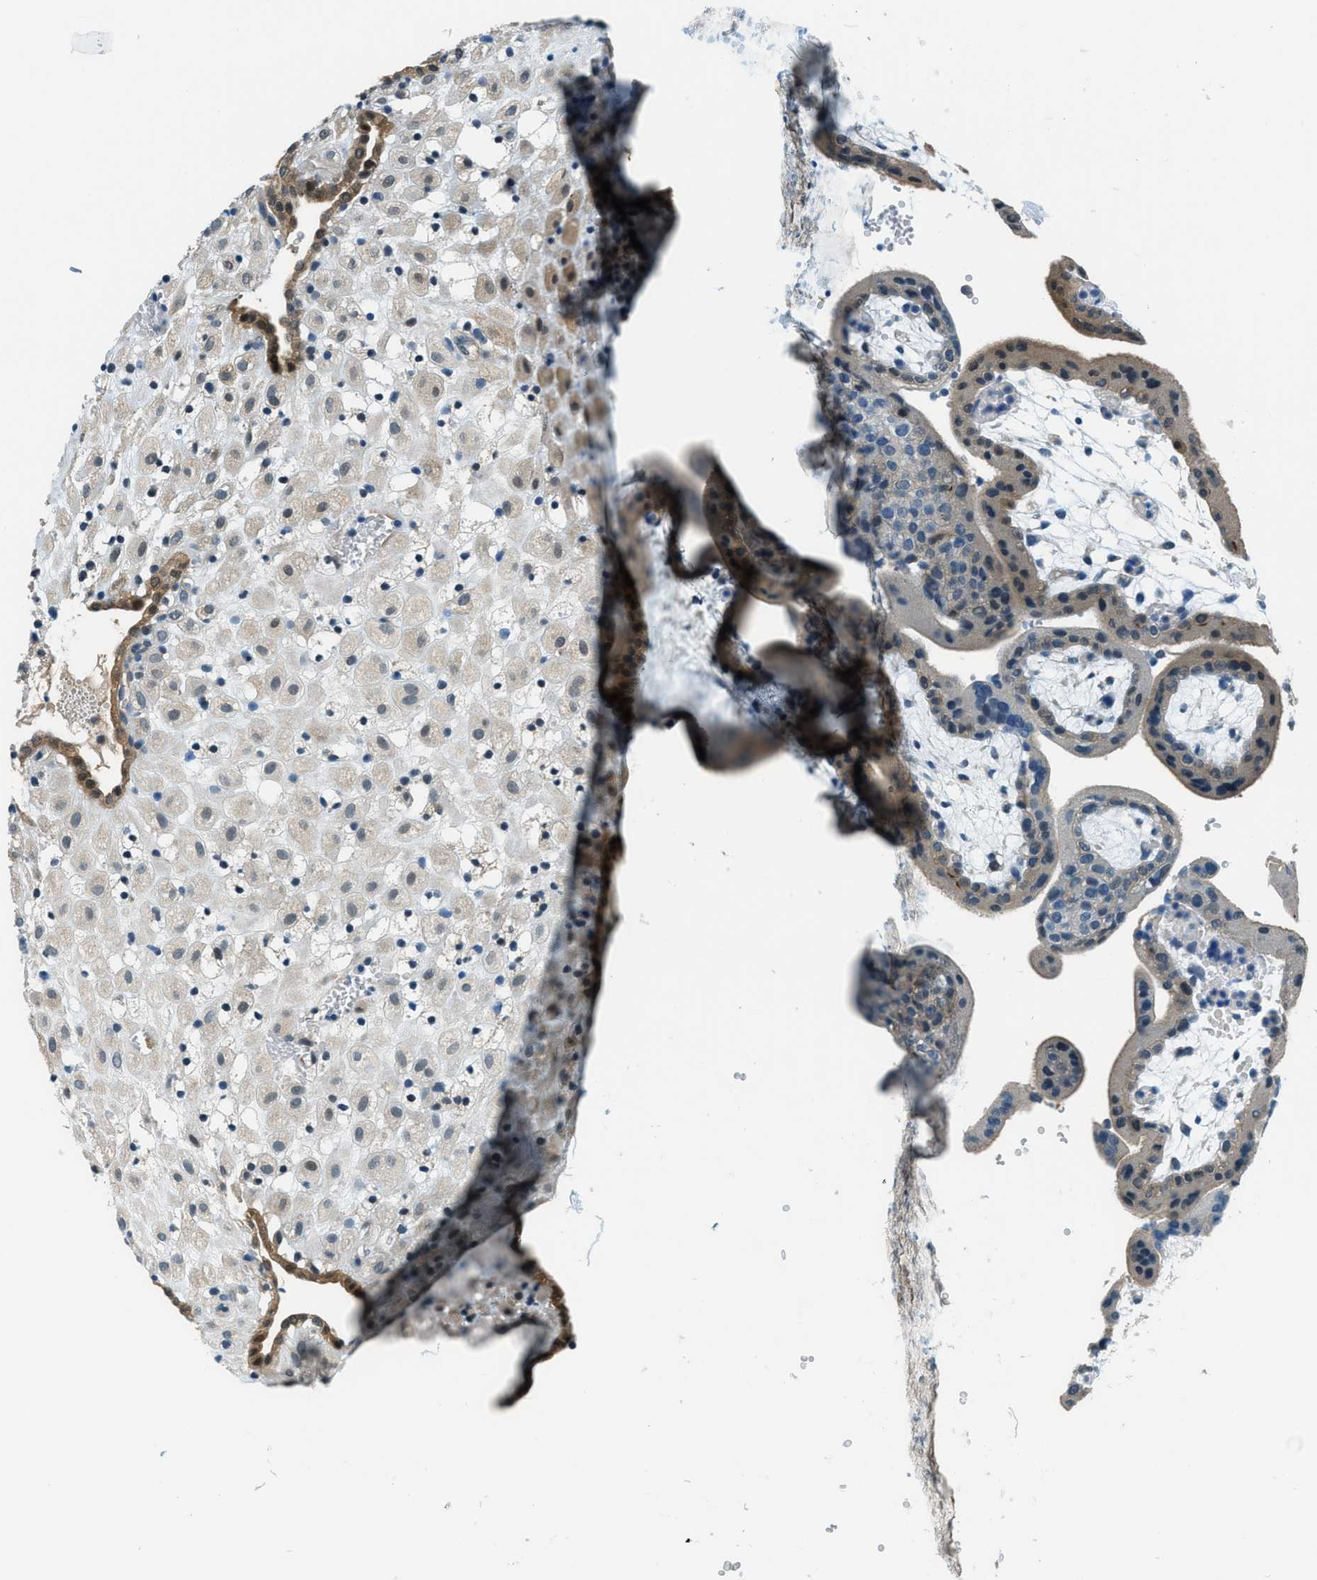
{"staining": {"intensity": "moderate", "quantity": "25%-75%", "location": "cytoplasmic/membranous"}, "tissue": "placenta", "cell_type": "Trophoblastic cells", "image_type": "normal", "snomed": [{"axis": "morphology", "description": "Normal tissue, NOS"}, {"axis": "topography", "description": "Placenta"}], "caption": "IHC (DAB (3,3'-diaminobenzidine)) staining of unremarkable human placenta displays moderate cytoplasmic/membranous protein positivity in about 25%-75% of trophoblastic cells. (DAB IHC with brightfield microscopy, high magnification).", "gene": "HEBP2", "patient": {"sex": "female", "age": 18}}